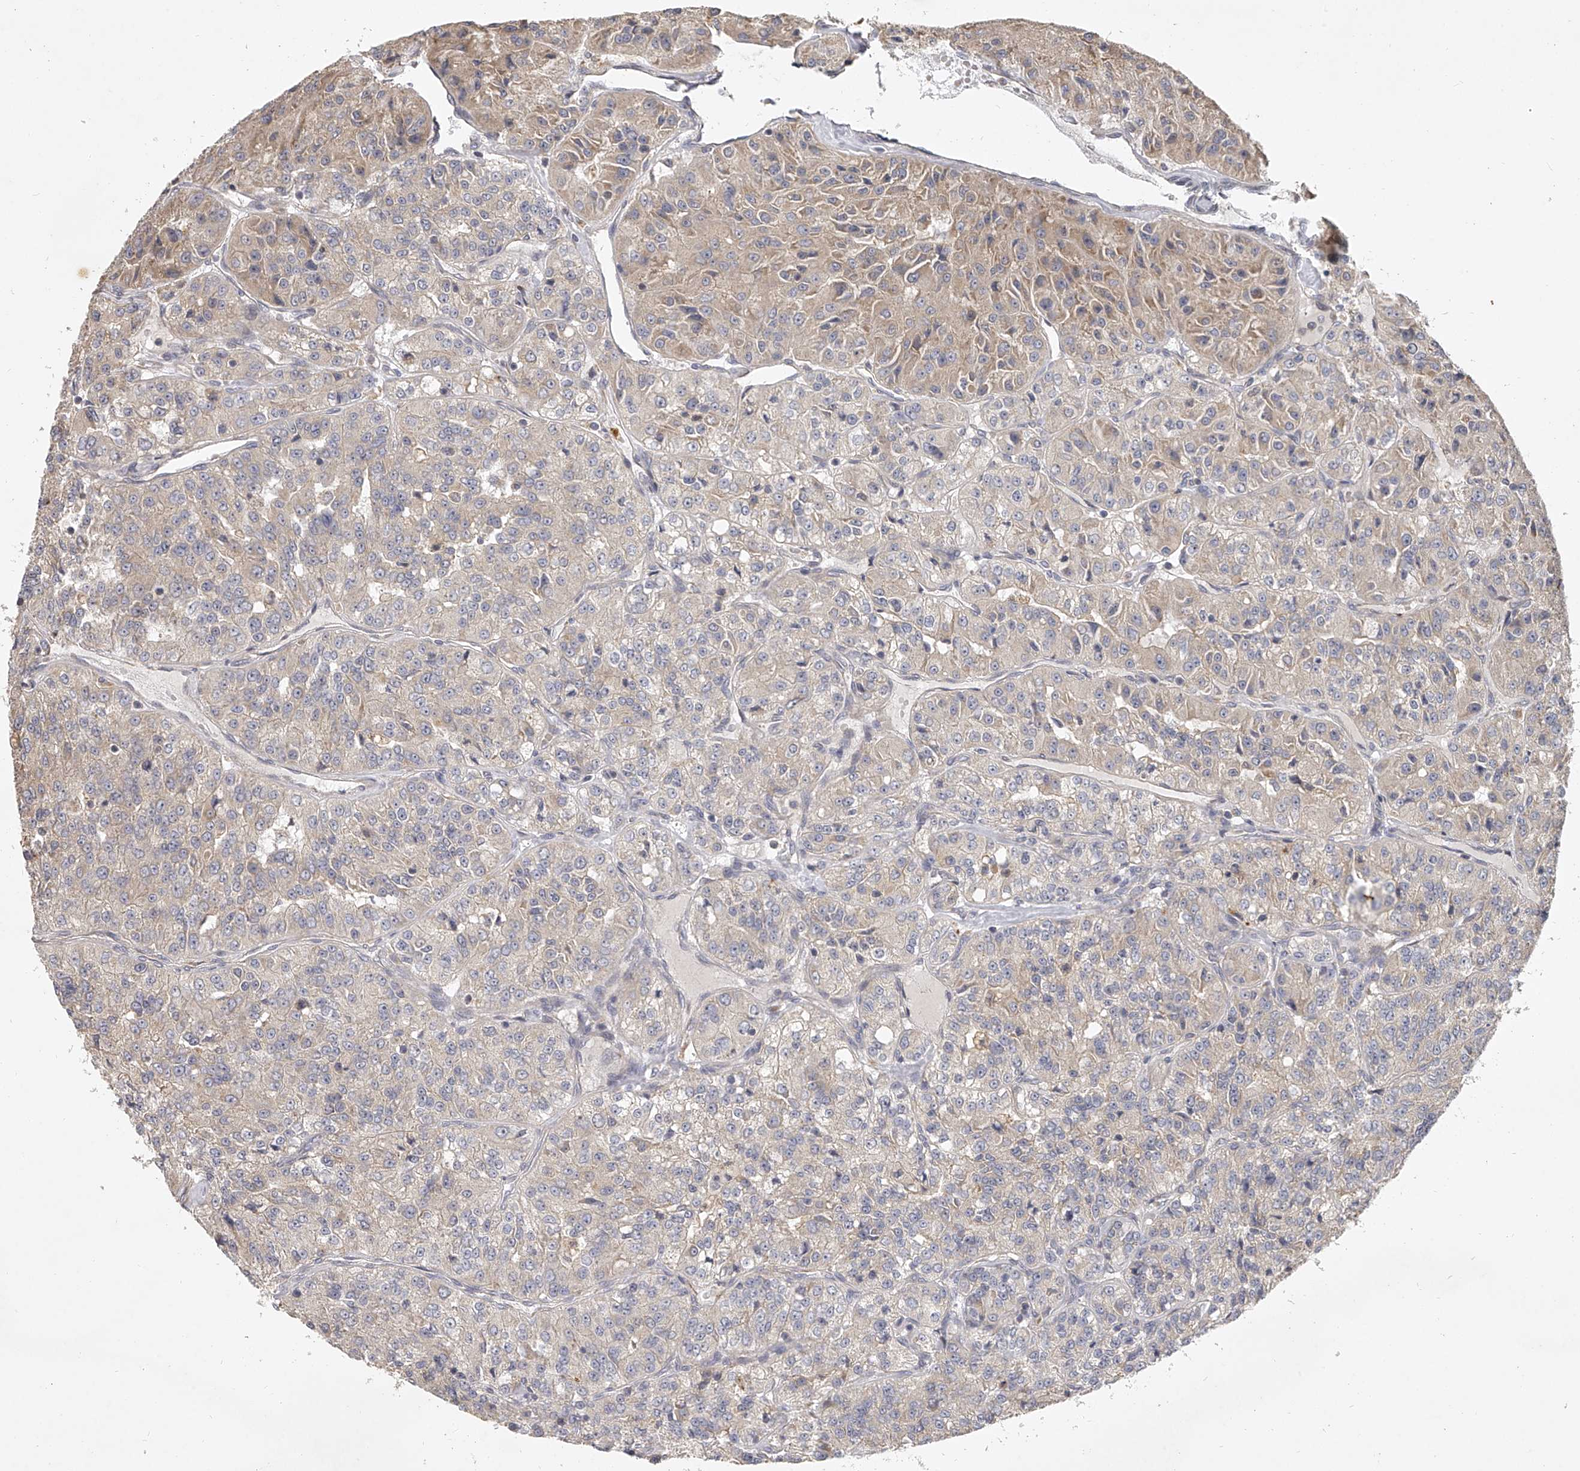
{"staining": {"intensity": "weak", "quantity": "25%-75%", "location": "cytoplasmic/membranous"}, "tissue": "renal cancer", "cell_type": "Tumor cells", "image_type": "cancer", "snomed": [{"axis": "morphology", "description": "Adenocarcinoma, NOS"}, {"axis": "topography", "description": "Kidney"}], "caption": "Immunohistochemical staining of renal cancer displays low levels of weak cytoplasmic/membranous expression in about 25%-75% of tumor cells.", "gene": "DOCK9", "patient": {"sex": "female", "age": 63}}